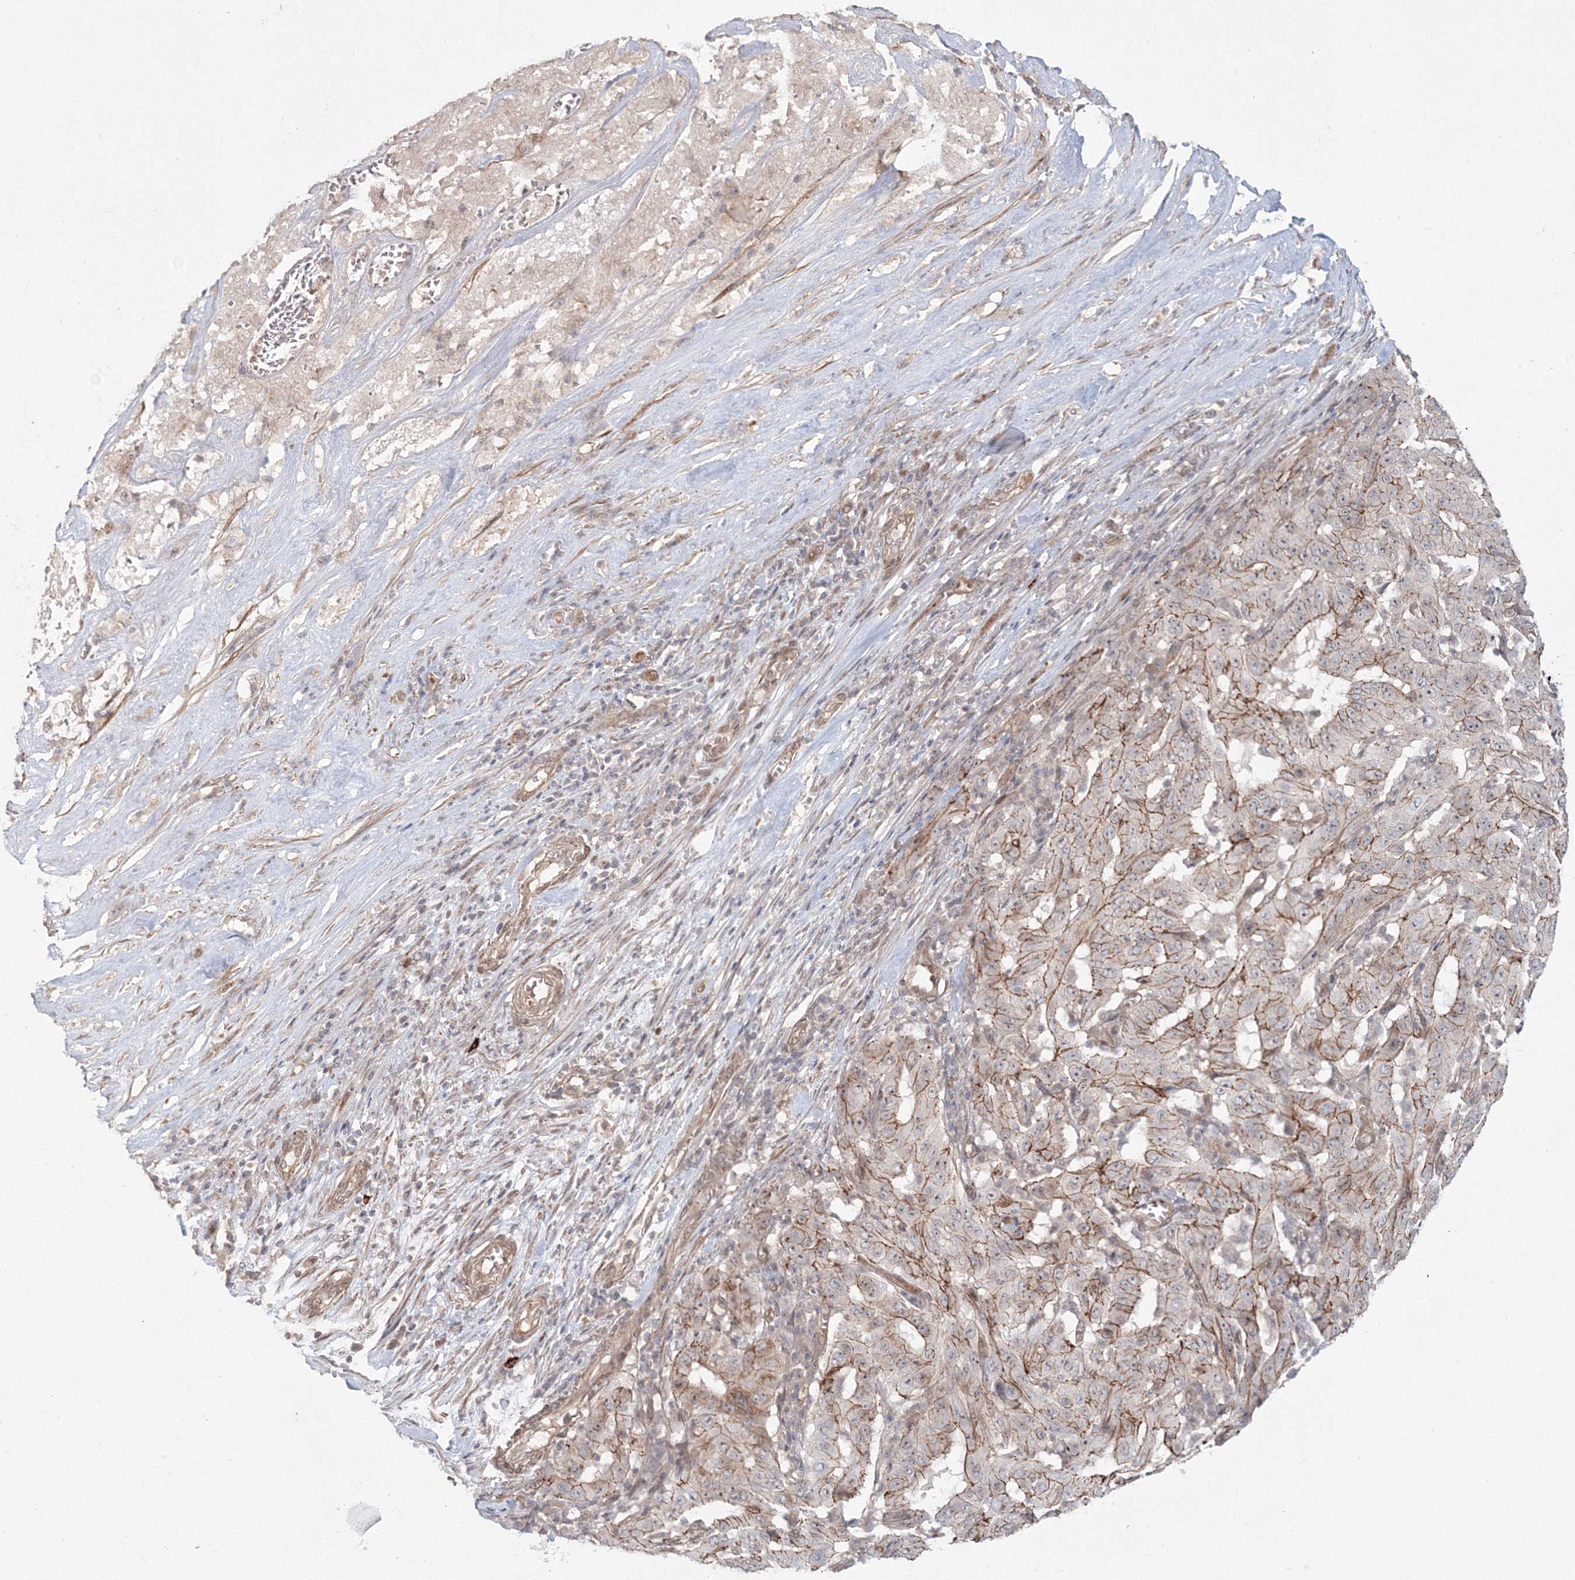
{"staining": {"intensity": "moderate", "quantity": "25%-75%", "location": "cytoplasmic/membranous"}, "tissue": "pancreatic cancer", "cell_type": "Tumor cells", "image_type": "cancer", "snomed": [{"axis": "morphology", "description": "Adenocarcinoma, NOS"}, {"axis": "topography", "description": "Pancreas"}], "caption": "Adenocarcinoma (pancreatic) tissue exhibits moderate cytoplasmic/membranous positivity in approximately 25%-75% of tumor cells, visualized by immunohistochemistry. The staining was performed using DAB to visualize the protein expression in brown, while the nuclei were stained in blue with hematoxylin (Magnification: 20x).", "gene": "SH3PXD2A", "patient": {"sex": "male", "age": 63}}